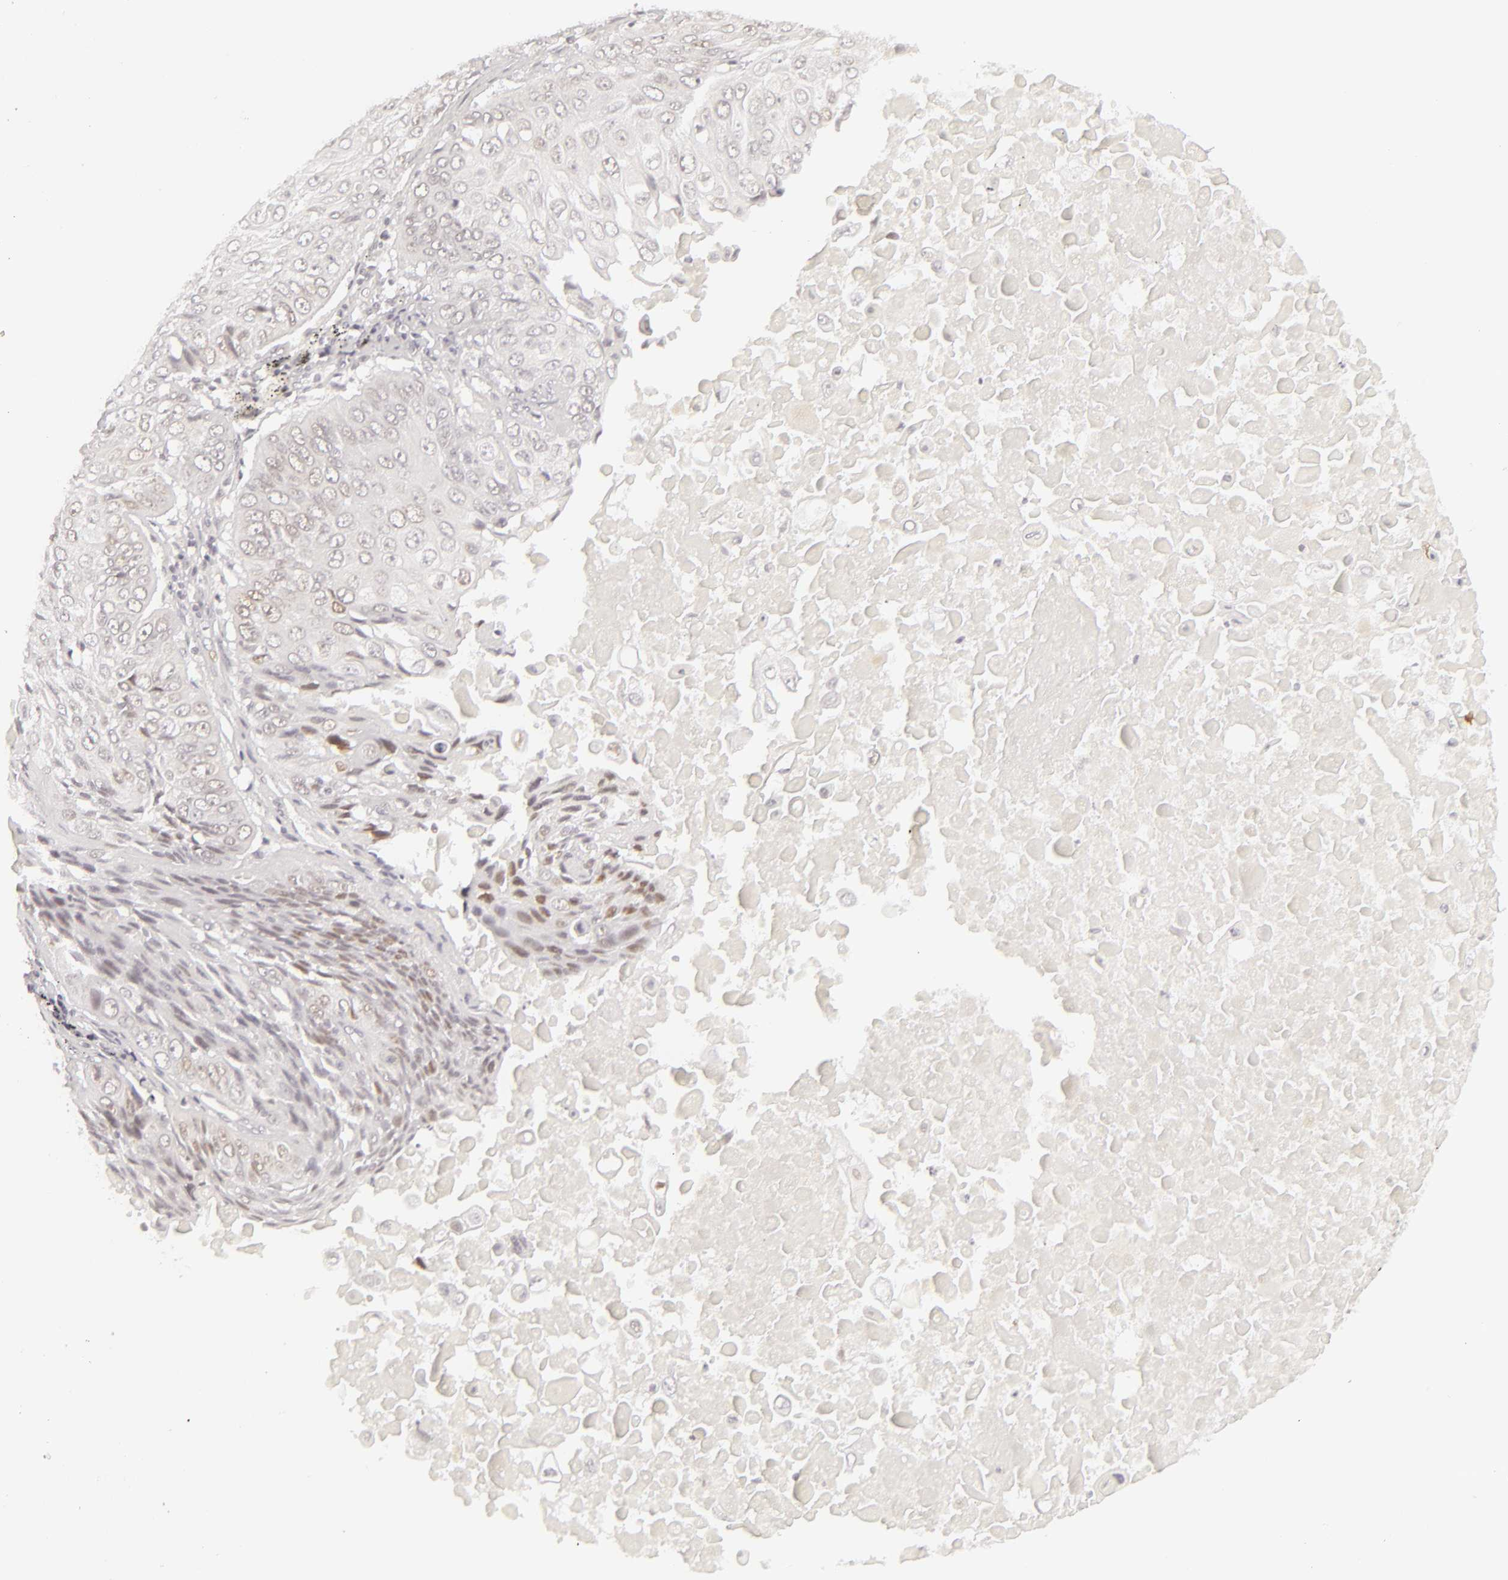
{"staining": {"intensity": "weak", "quantity": "25%-75%", "location": "none"}, "tissue": "lung cancer", "cell_type": "Tumor cells", "image_type": "cancer", "snomed": [{"axis": "morphology", "description": "Adenocarcinoma, NOS"}, {"axis": "topography", "description": "Lung"}], "caption": "High-magnification brightfield microscopy of lung cancer stained with DAB (3,3'-diaminobenzidine) (brown) and counterstained with hematoxylin (blue). tumor cells exhibit weak None staining is appreciated in approximately25%-75% of cells.", "gene": "SIX1", "patient": {"sex": "male", "age": 60}}